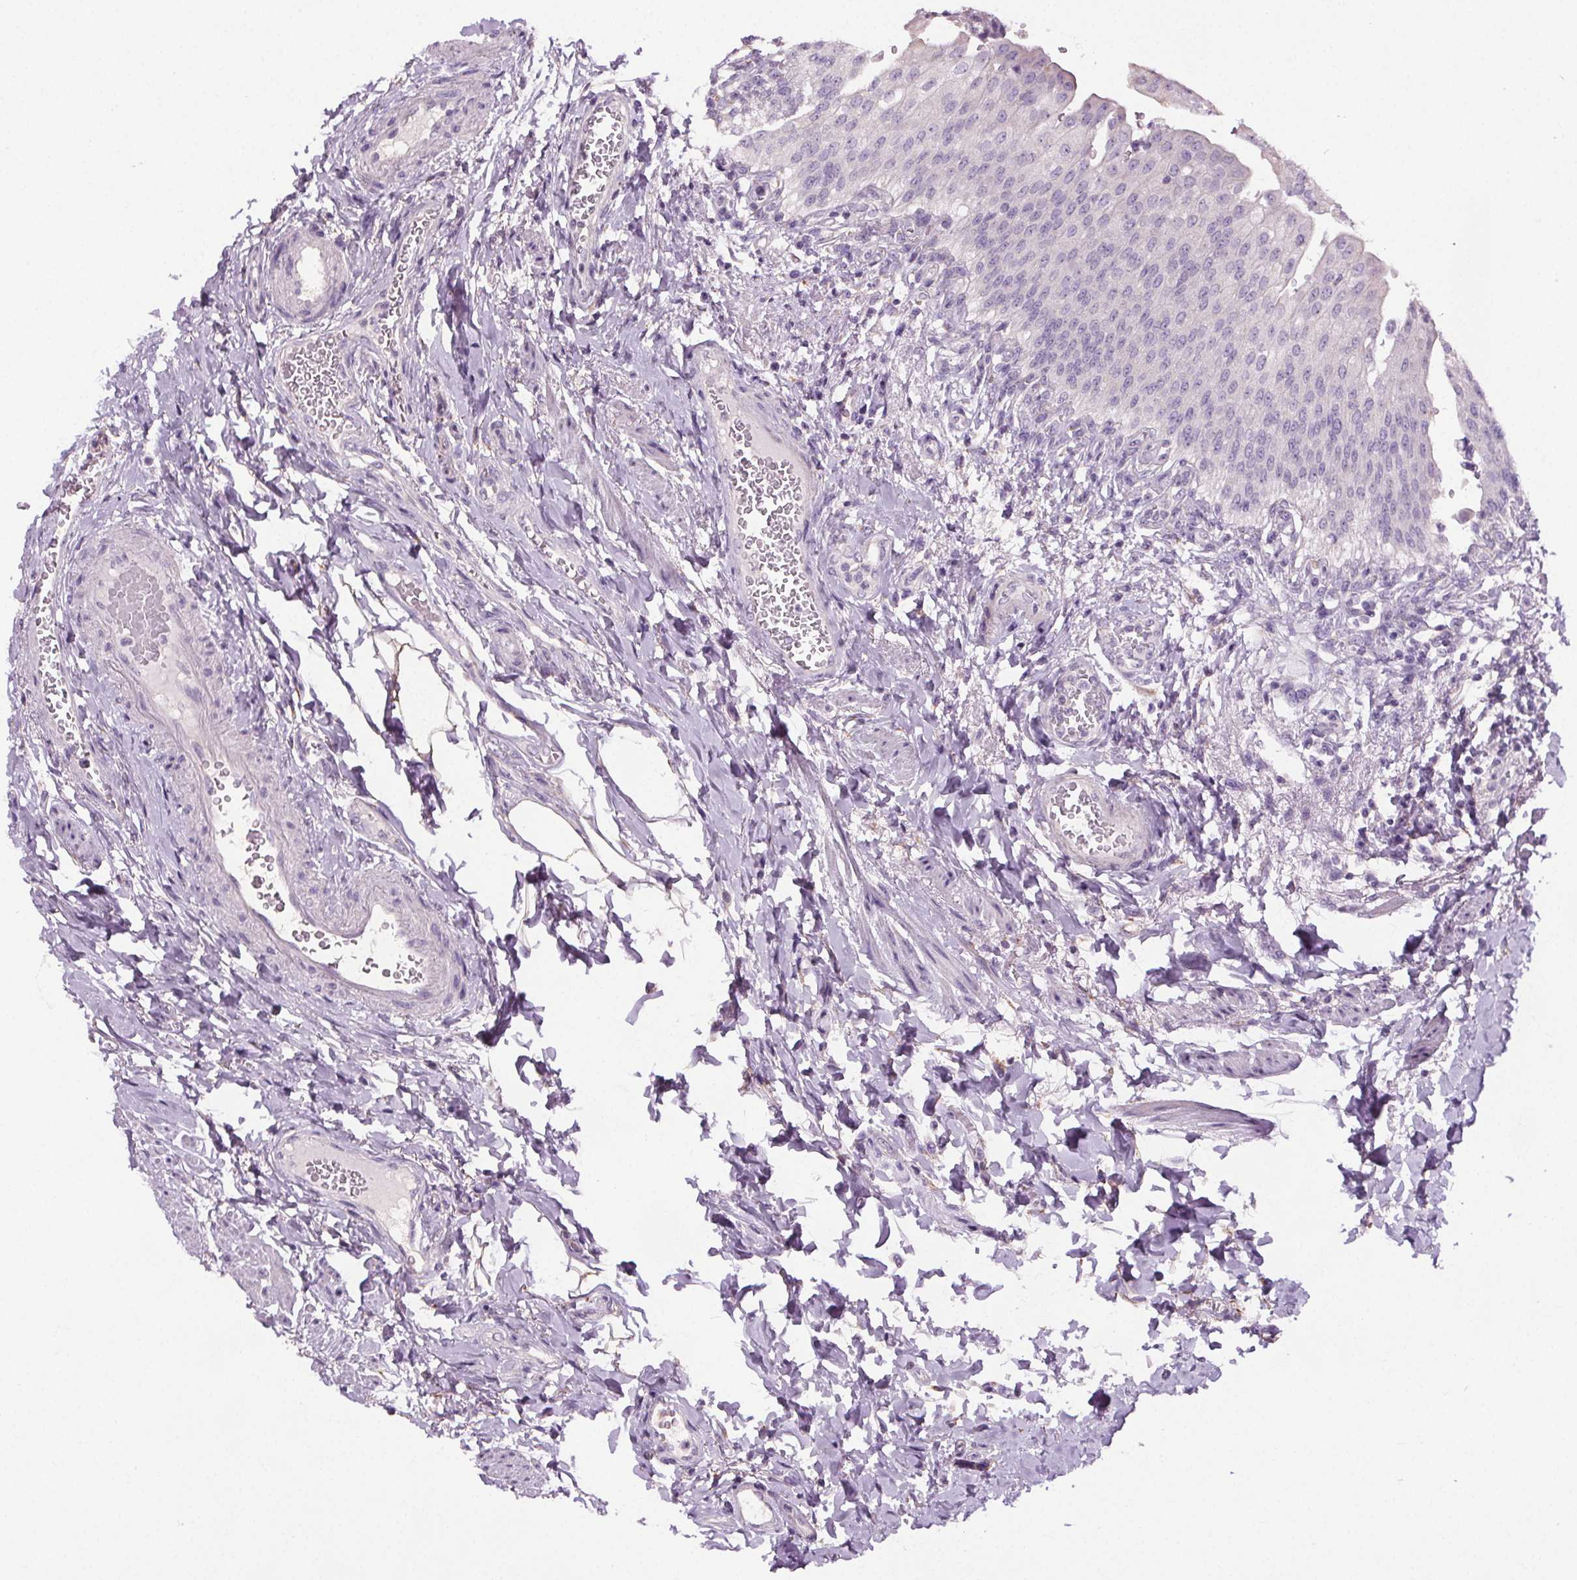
{"staining": {"intensity": "negative", "quantity": "none", "location": "none"}, "tissue": "urinary bladder", "cell_type": "Urothelial cells", "image_type": "normal", "snomed": [{"axis": "morphology", "description": "Normal tissue, NOS"}, {"axis": "topography", "description": "Urinary bladder"}, {"axis": "topography", "description": "Peripheral nerve tissue"}], "caption": "IHC of unremarkable urinary bladder demonstrates no staining in urothelial cells. (Stains: DAB immunohistochemistry (IHC) with hematoxylin counter stain, Microscopy: brightfield microscopy at high magnification).", "gene": "GPIHBP1", "patient": {"sex": "female", "age": 60}}